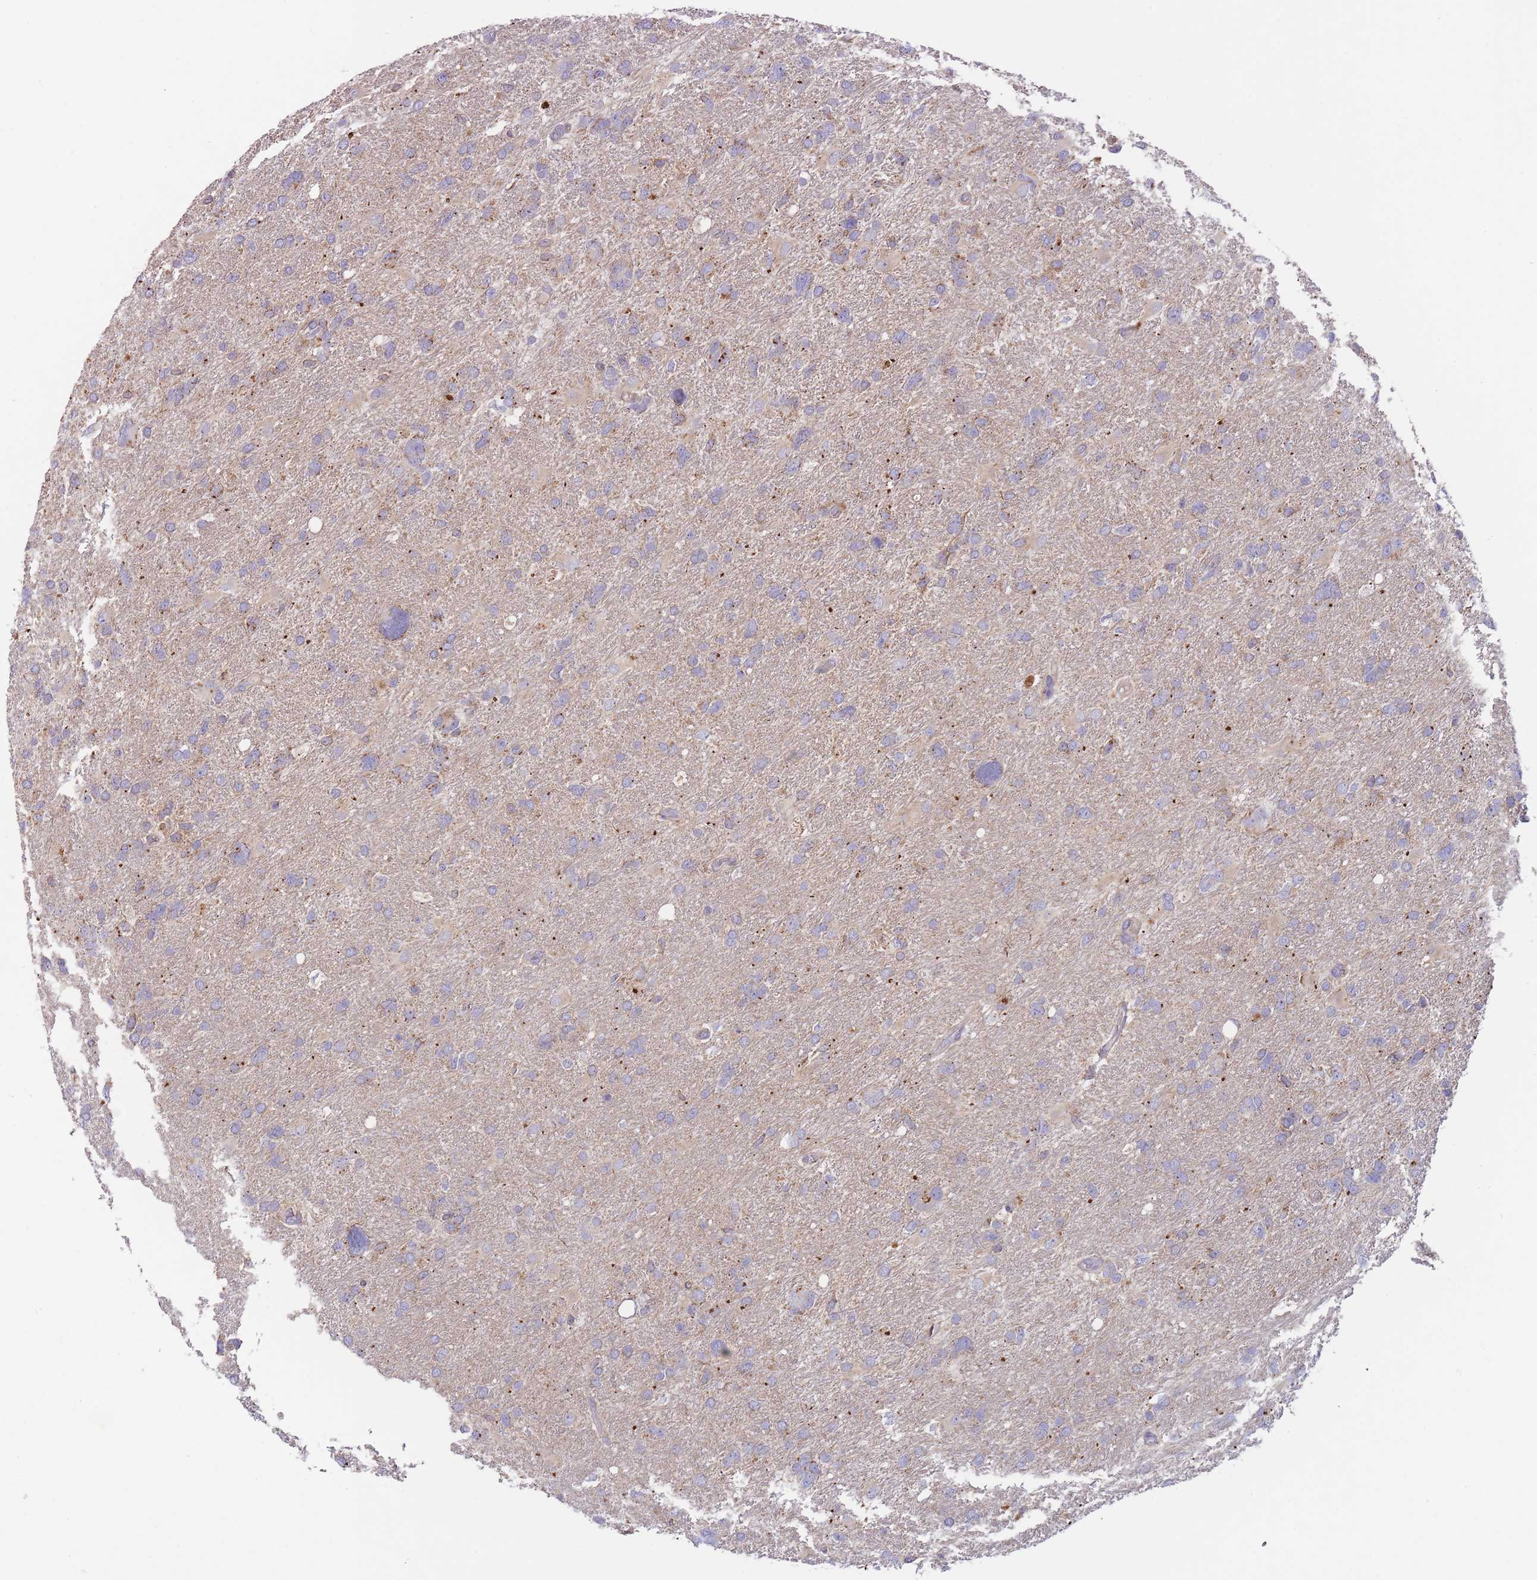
{"staining": {"intensity": "moderate", "quantity": "<25%", "location": "cytoplasmic/membranous"}, "tissue": "glioma", "cell_type": "Tumor cells", "image_type": "cancer", "snomed": [{"axis": "morphology", "description": "Glioma, malignant, High grade"}, {"axis": "topography", "description": "Brain"}], "caption": "The histopathology image exhibits a brown stain indicating the presence of a protein in the cytoplasmic/membranous of tumor cells in high-grade glioma (malignant). The protein is shown in brown color, while the nuclei are stained blue.", "gene": "SLC25A42", "patient": {"sex": "male", "age": 61}}